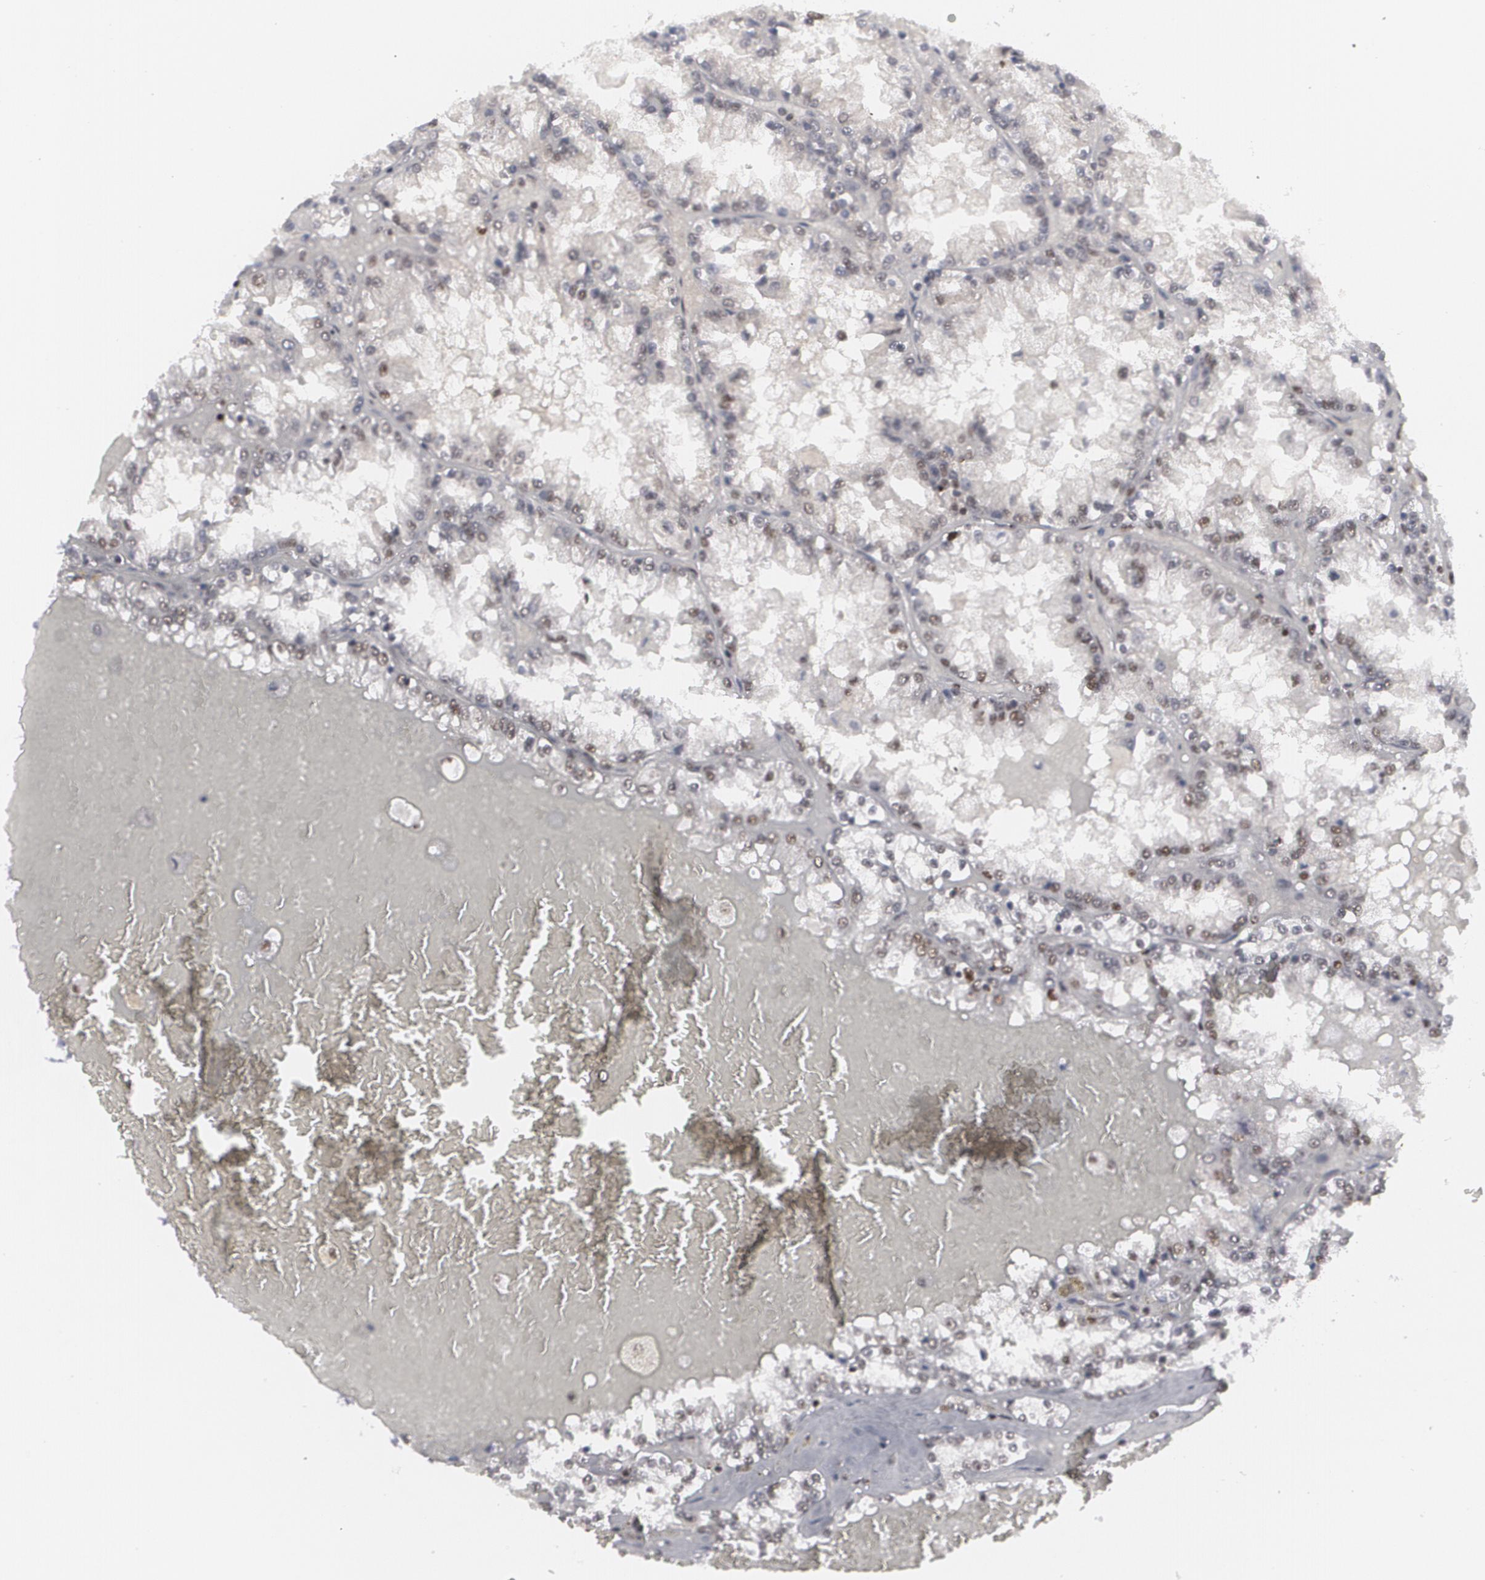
{"staining": {"intensity": "negative", "quantity": "none", "location": "none"}, "tissue": "renal cancer", "cell_type": "Tumor cells", "image_type": "cancer", "snomed": [{"axis": "morphology", "description": "Adenocarcinoma, NOS"}, {"axis": "topography", "description": "Kidney"}], "caption": "The IHC image has no significant positivity in tumor cells of renal cancer (adenocarcinoma) tissue.", "gene": "MCL1", "patient": {"sex": "female", "age": 56}}